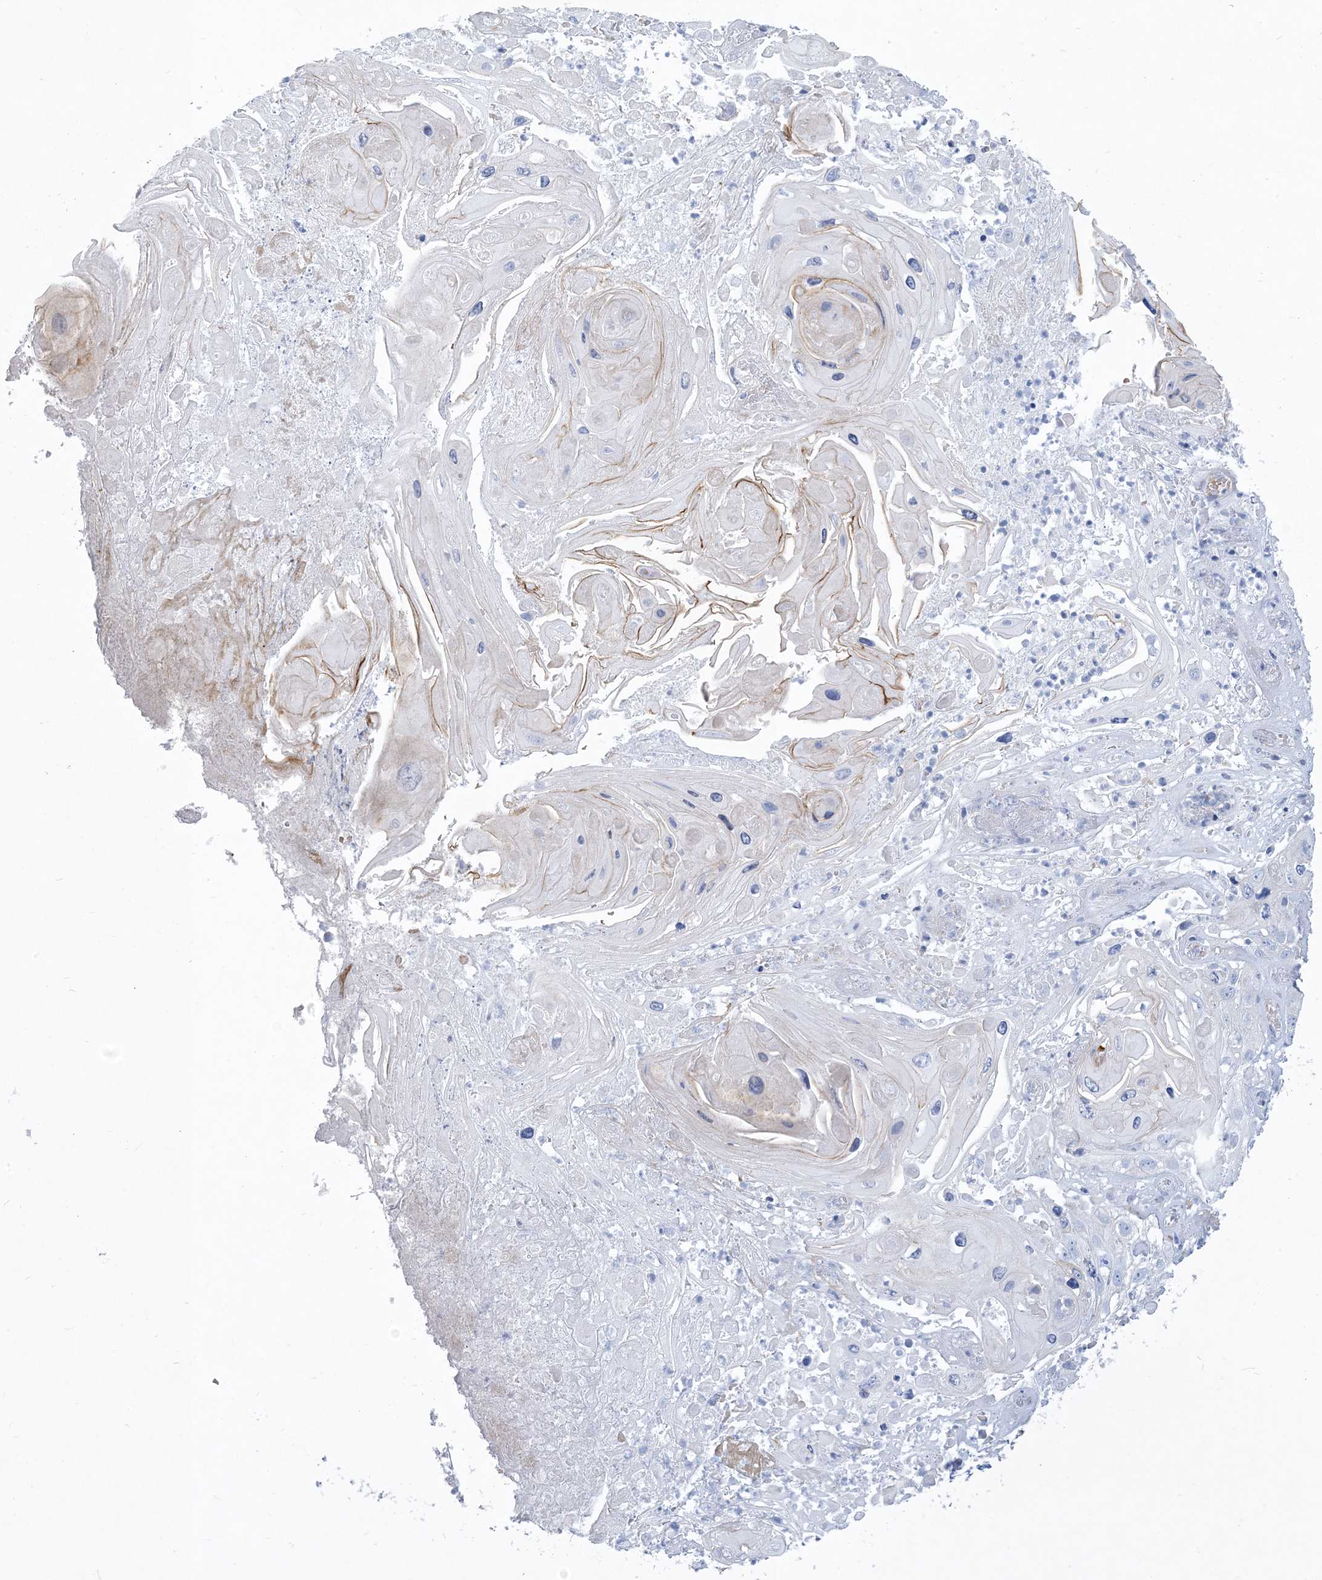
{"staining": {"intensity": "weak", "quantity": "<25%", "location": "cytoplasmic/membranous"}, "tissue": "skin cancer", "cell_type": "Tumor cells", "image_type": "cancer", "snomed": [{"axis": "morphology", "description": "Squamous cell carcinoma, NOS"}, {"axis": "topography", "description": "Skin"}], "caption": "Protein analysis of skin cancer (squamous cell carcinoma) displays no significant expression in tumor cells. Nuclei are stained in blue.", "gene": "MOXD1", "patient": {"sex": "male", "age": 55}}